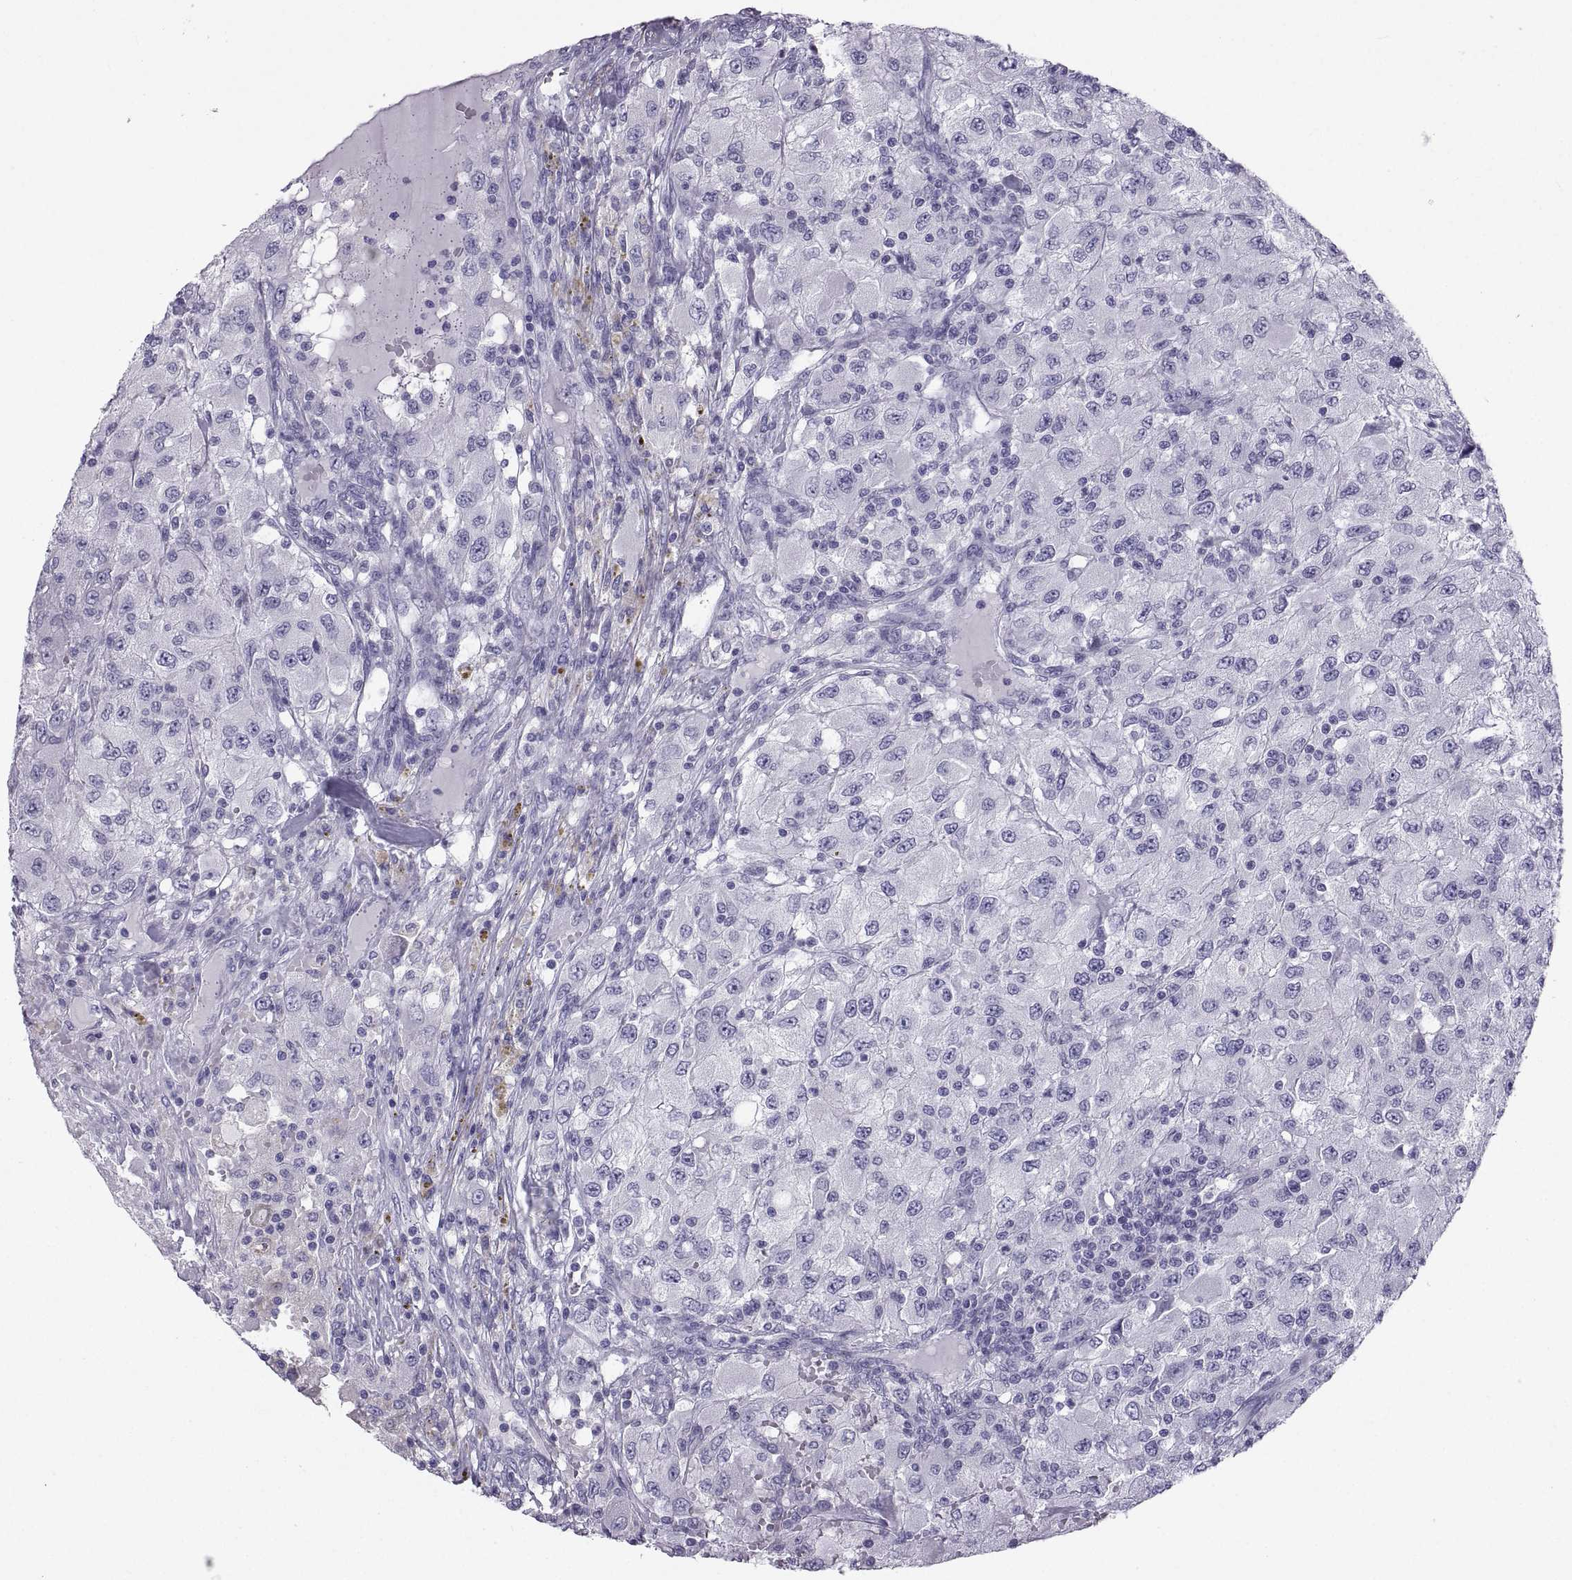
{"staining": {"intensity": "negative", "quantity": "none", "location": "none"}, "tissue": "renal cancer", "cell_type": "Tumor cells", "image_type": "cancer", "snomed": [{"axis": "morphology", "description": "Adenocarcinoma, NOS"}, {"axis": "topography", "description": "Kidney"}], "caption": "The image shows no significant positivity in tumor cells of renal adenocarcinoma.", "gene": "PCSK1N", "patient": {"sex": "female", "age": 67}}